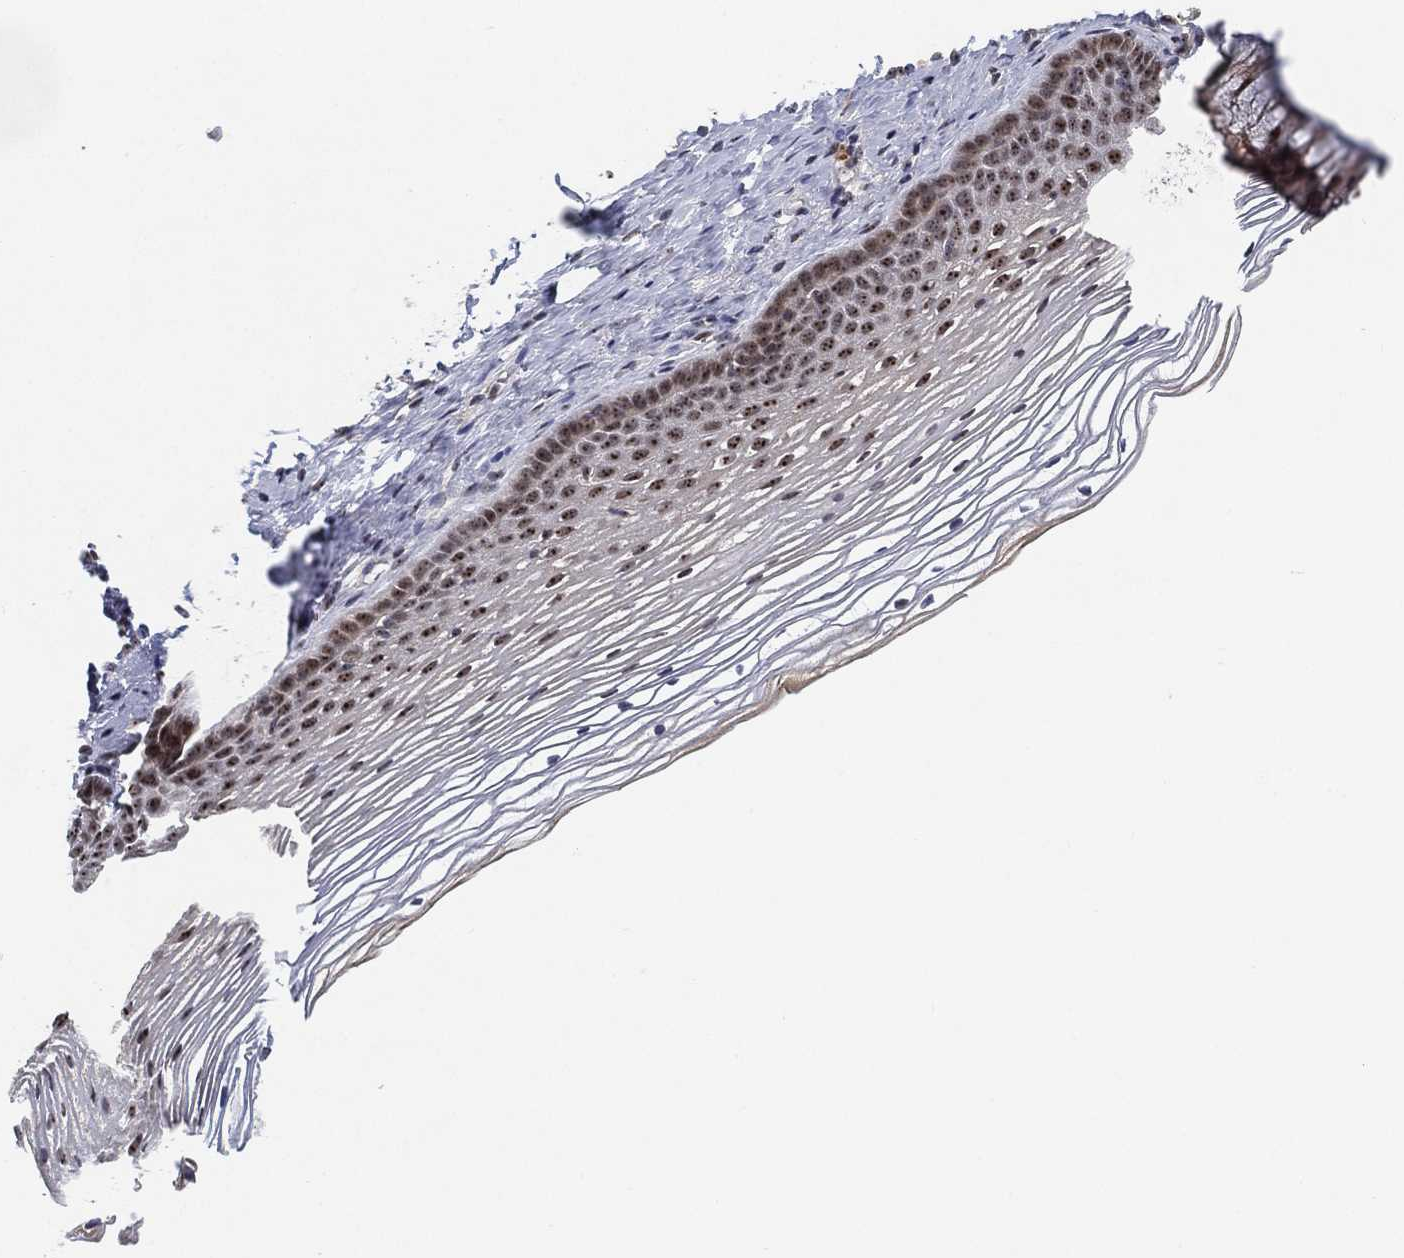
{"staining": {"intensity": "strong", "quantity": ">75%", "location": "nuclear"}, "tissue": "cervix", "cell_type": "Squamous epithelial cells", "image_type": "normal", "snomed": [{"axis": "morphology", "description": "Normal tissue, NOS"}, {"axis": "topography", "description": "Cervix"}], "caption": "Brown immunohistochemical staining in unremarkable human cervix exhibits strong nuclear expression in approximately >75% of squamous epithelial cells.", "gene": "PPP1R16B", "patient": {"sex": "female", "age": 39}}